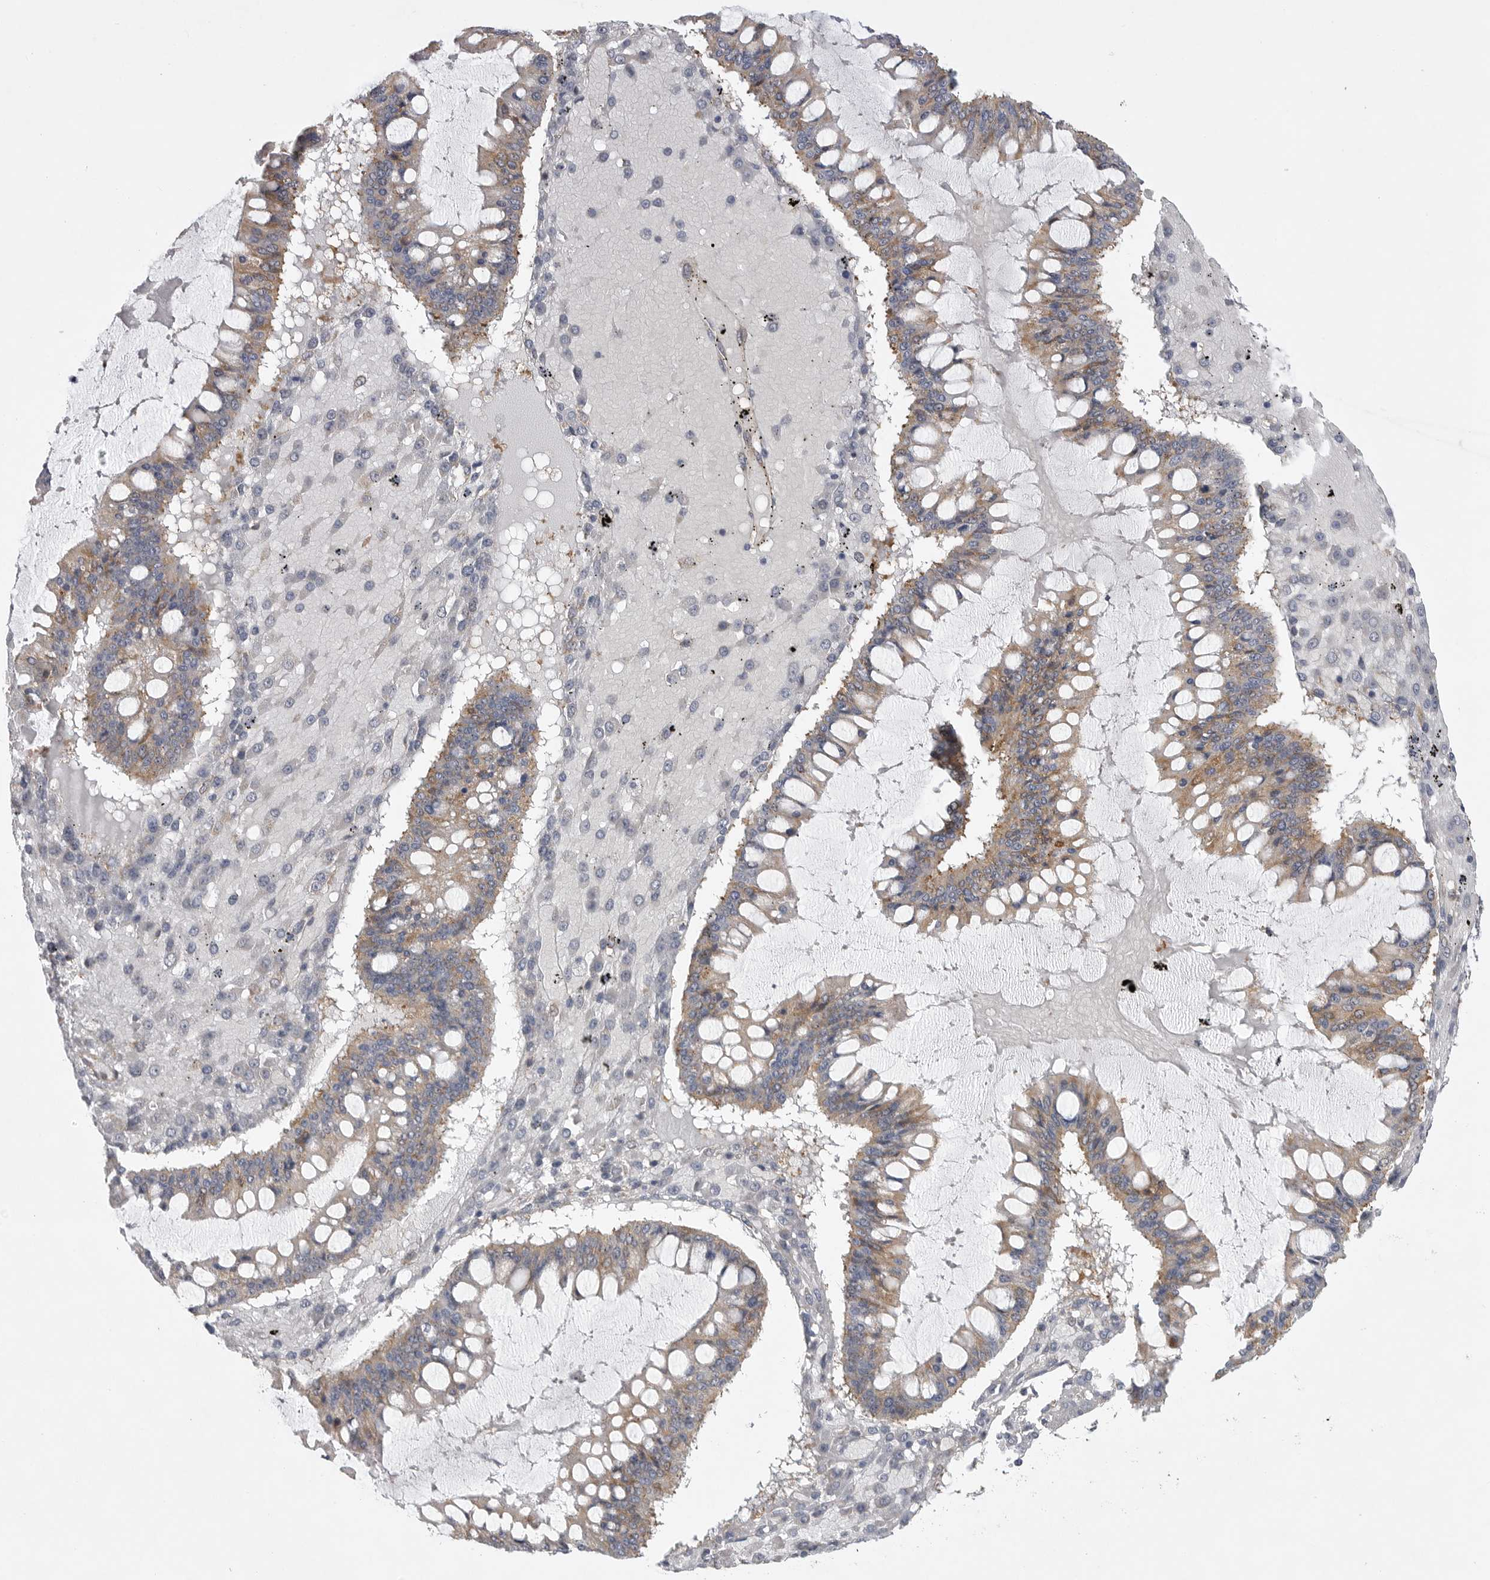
{"staining": {"intensity": "weak", "quantity": ">75%", "location": "cytoplasmic/membranous"}, "tissue": "ovarian cancer", "cell_type": "Tumor cells", "image_type": "cancer", "snomed": [{"axis": "morphology", "description": "Cystadenocarcinoma, mucinous, NOS"}, {"axis": "topography", "description": "Ovary"}], "caption": "A photomicrograph of human ovarian cancer (mucinous cystadenocarcinoma) stained for a protein demonstrates weak cytoplasmic/membranous brown staining in tumor cells. Using DAB (brown) and hematoxylin (blue) stains, captured at high magnification using brightfield microscopy.", "gene": "FBXO43", "patient": {"sex": "female", "age": 73}}